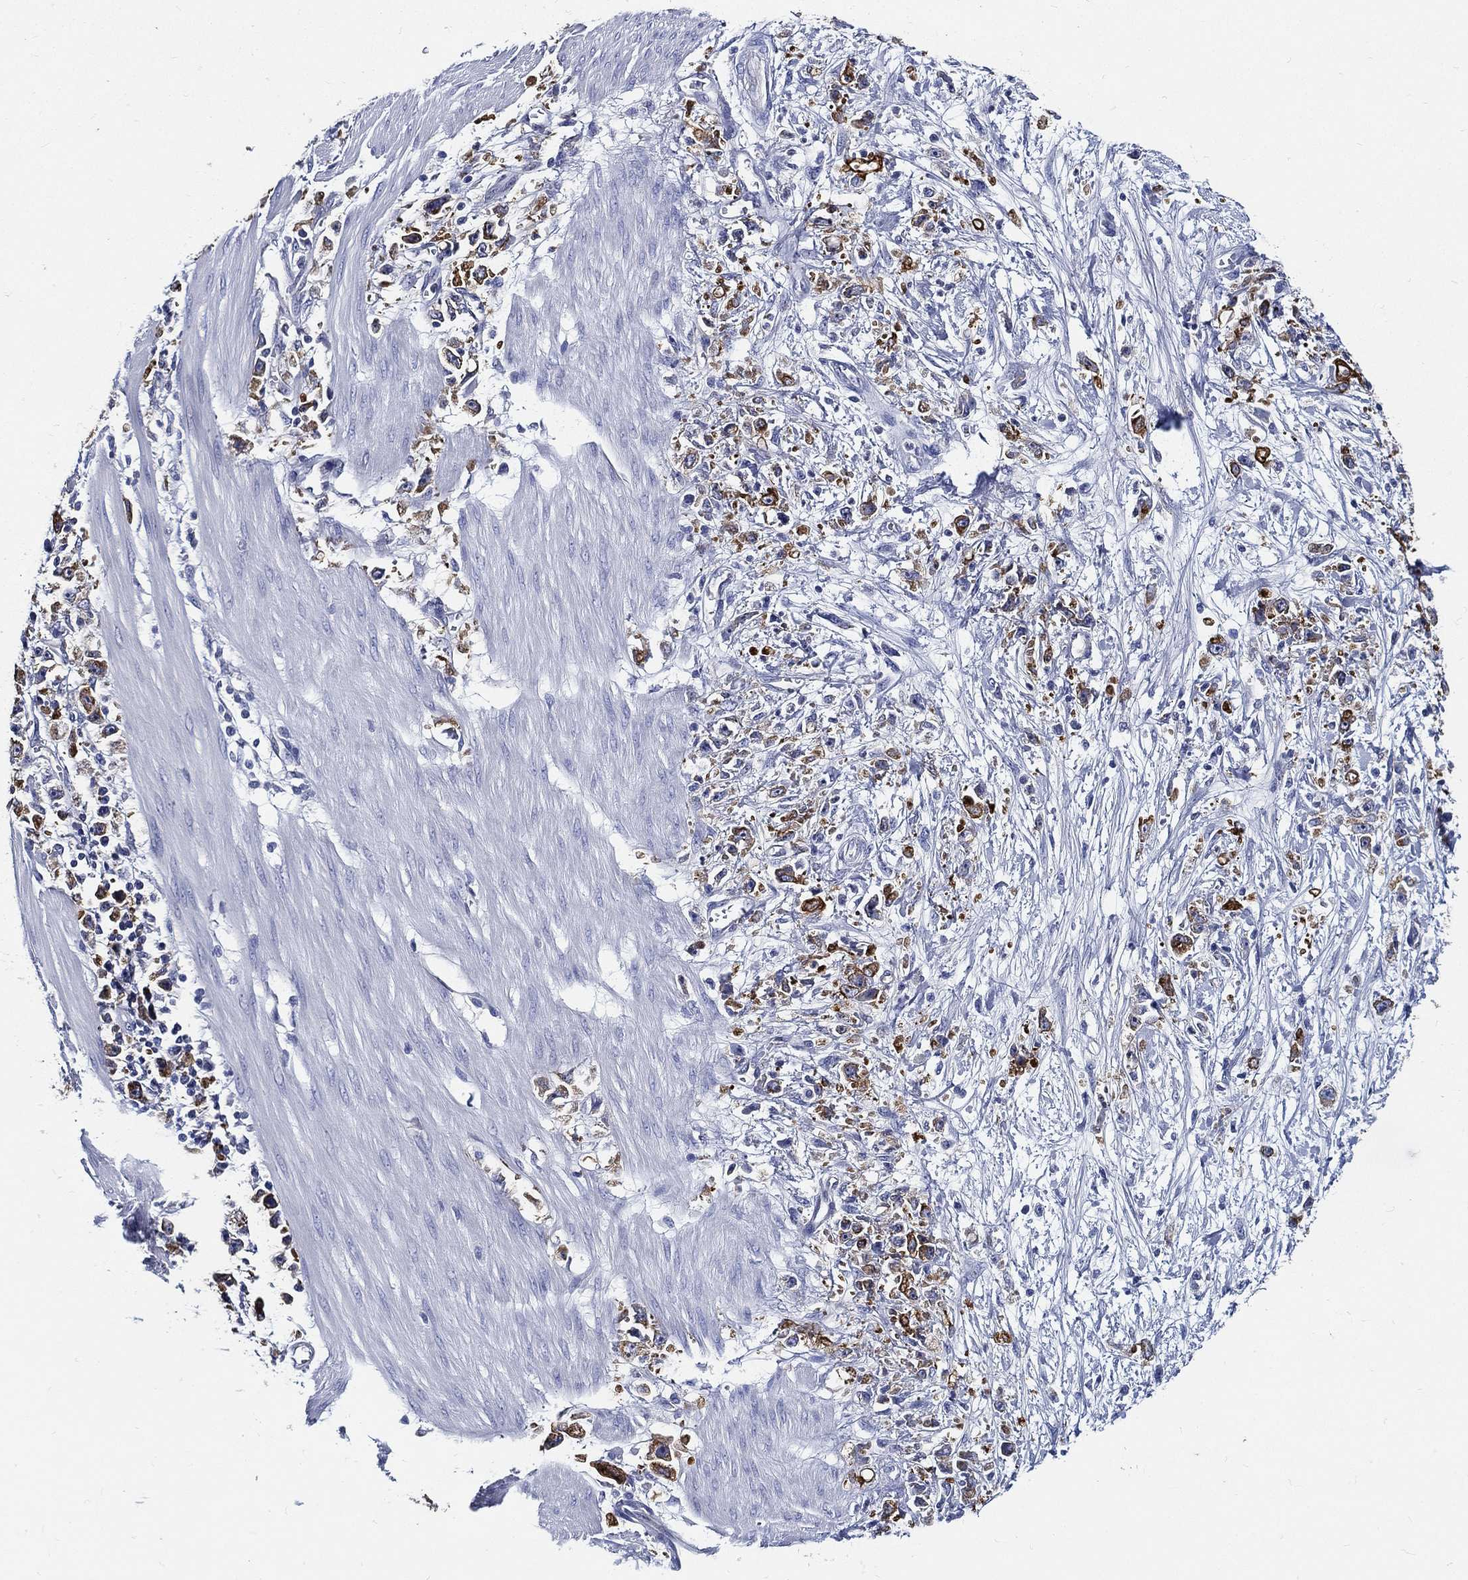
{"staining": {"intensity": "moderate", "quantity": "25%-75%", "location": "cytoplasmic/membranous"}, "tissue": "stomach cancer", "cell_type": "Tumor cells", "image_type": "cancer", "snomed": [{"axis": "morphology", "description": "Adenocarcinoma, NOS"}, {"axis": "topography", "description": "Stomach"}], "caption": "Immunohistochemistry image of human adenocarcinoma (stomach) stained for a protein (brown), which reveals medium levels of moderate cytoplasmic/membranous staining in about 25%-75% of tumor cells.", "gene": "NEDD9", "patient": {"sex": "female", "age": 59}}